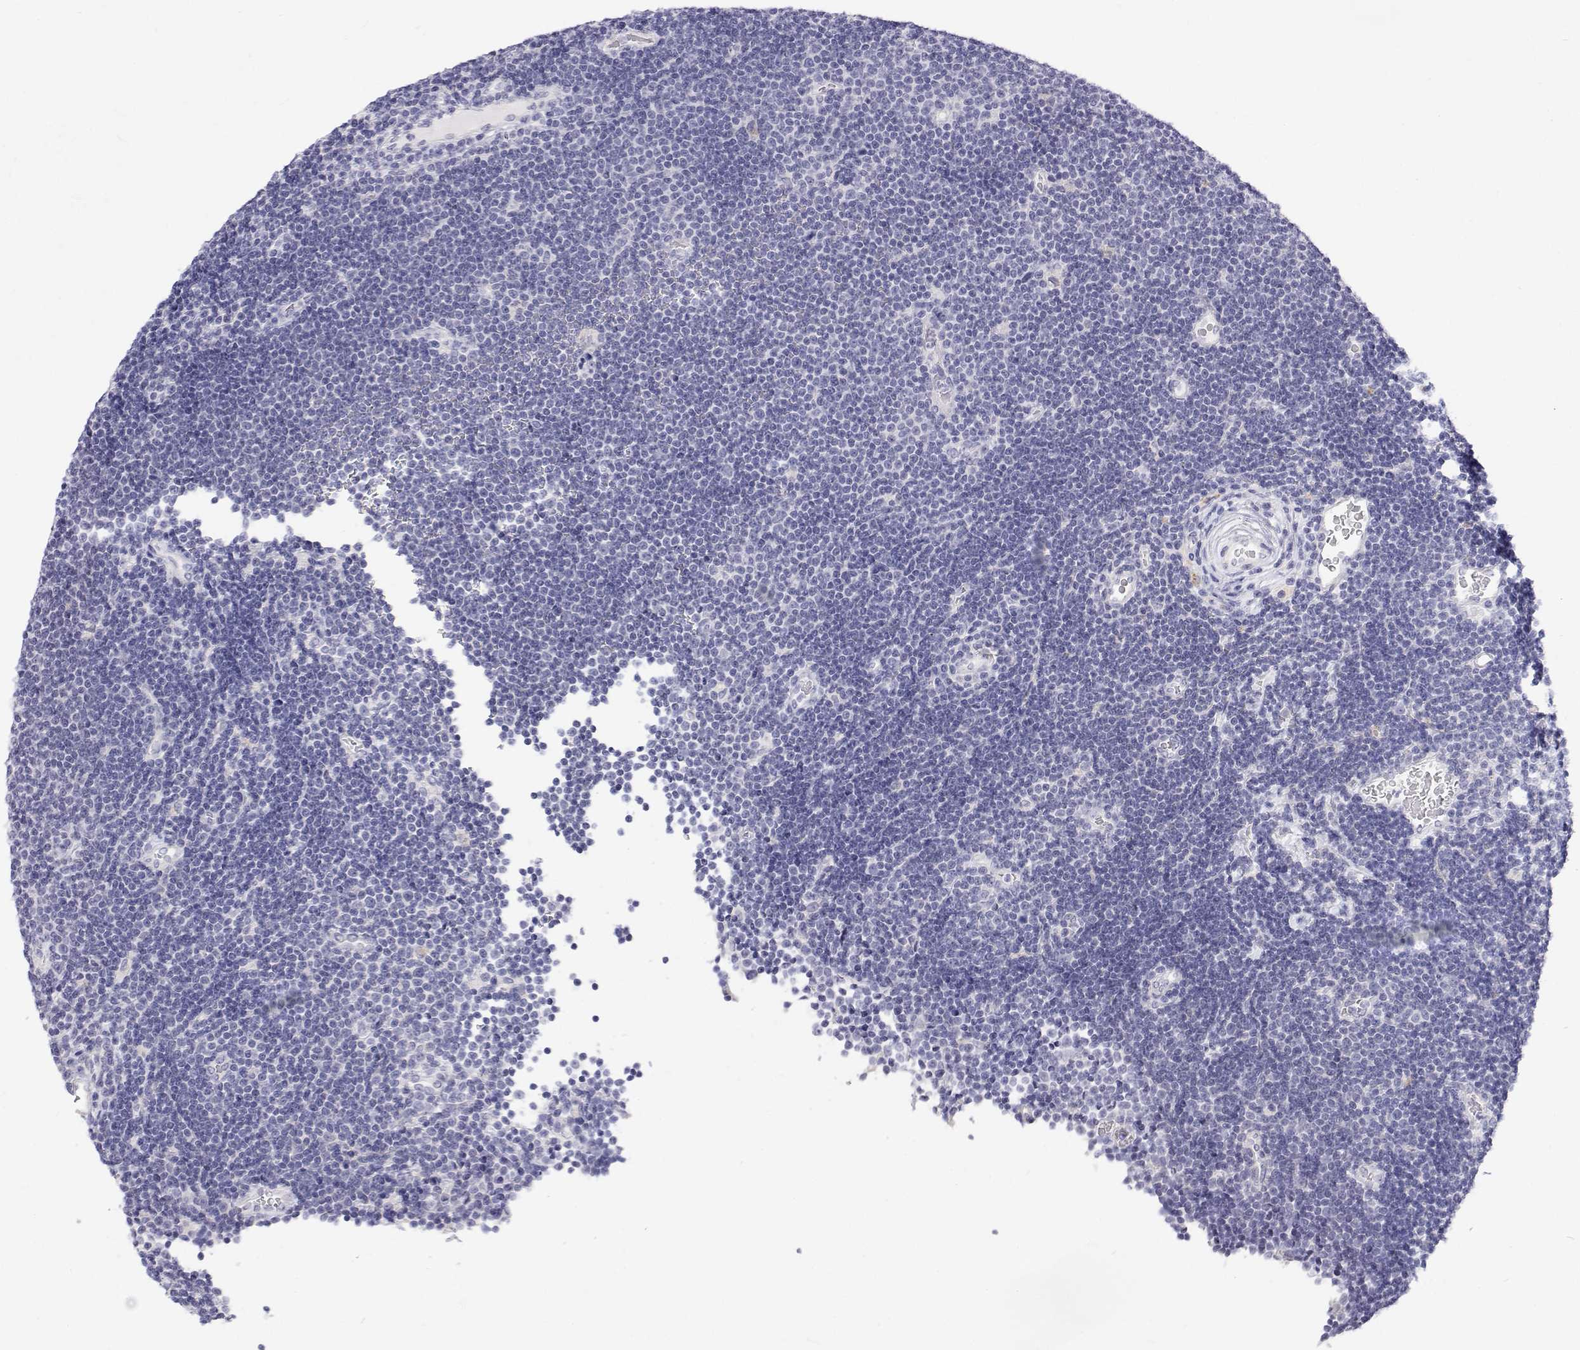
{"staining": {"intensity": "negative", "quantity": "none", "location": "none"}, "tissue": "lymphoma", "cell_type": "Tumor cells", "image_type": "cancer", "snomed": [{"axis": "morphology", "description": "Malignant lymphoma, non-Hodgkin's type, Low grade"}, {"axis": "topography", "description": "Brain"}], "caption": "DAB (3,3'-diaminobenzidine) immunohistochemical staining of human lymphoma reveals no significant positivity in tumor cells.", "gene": "NCR2", "patient": {"sex": "female", "age": 66}}